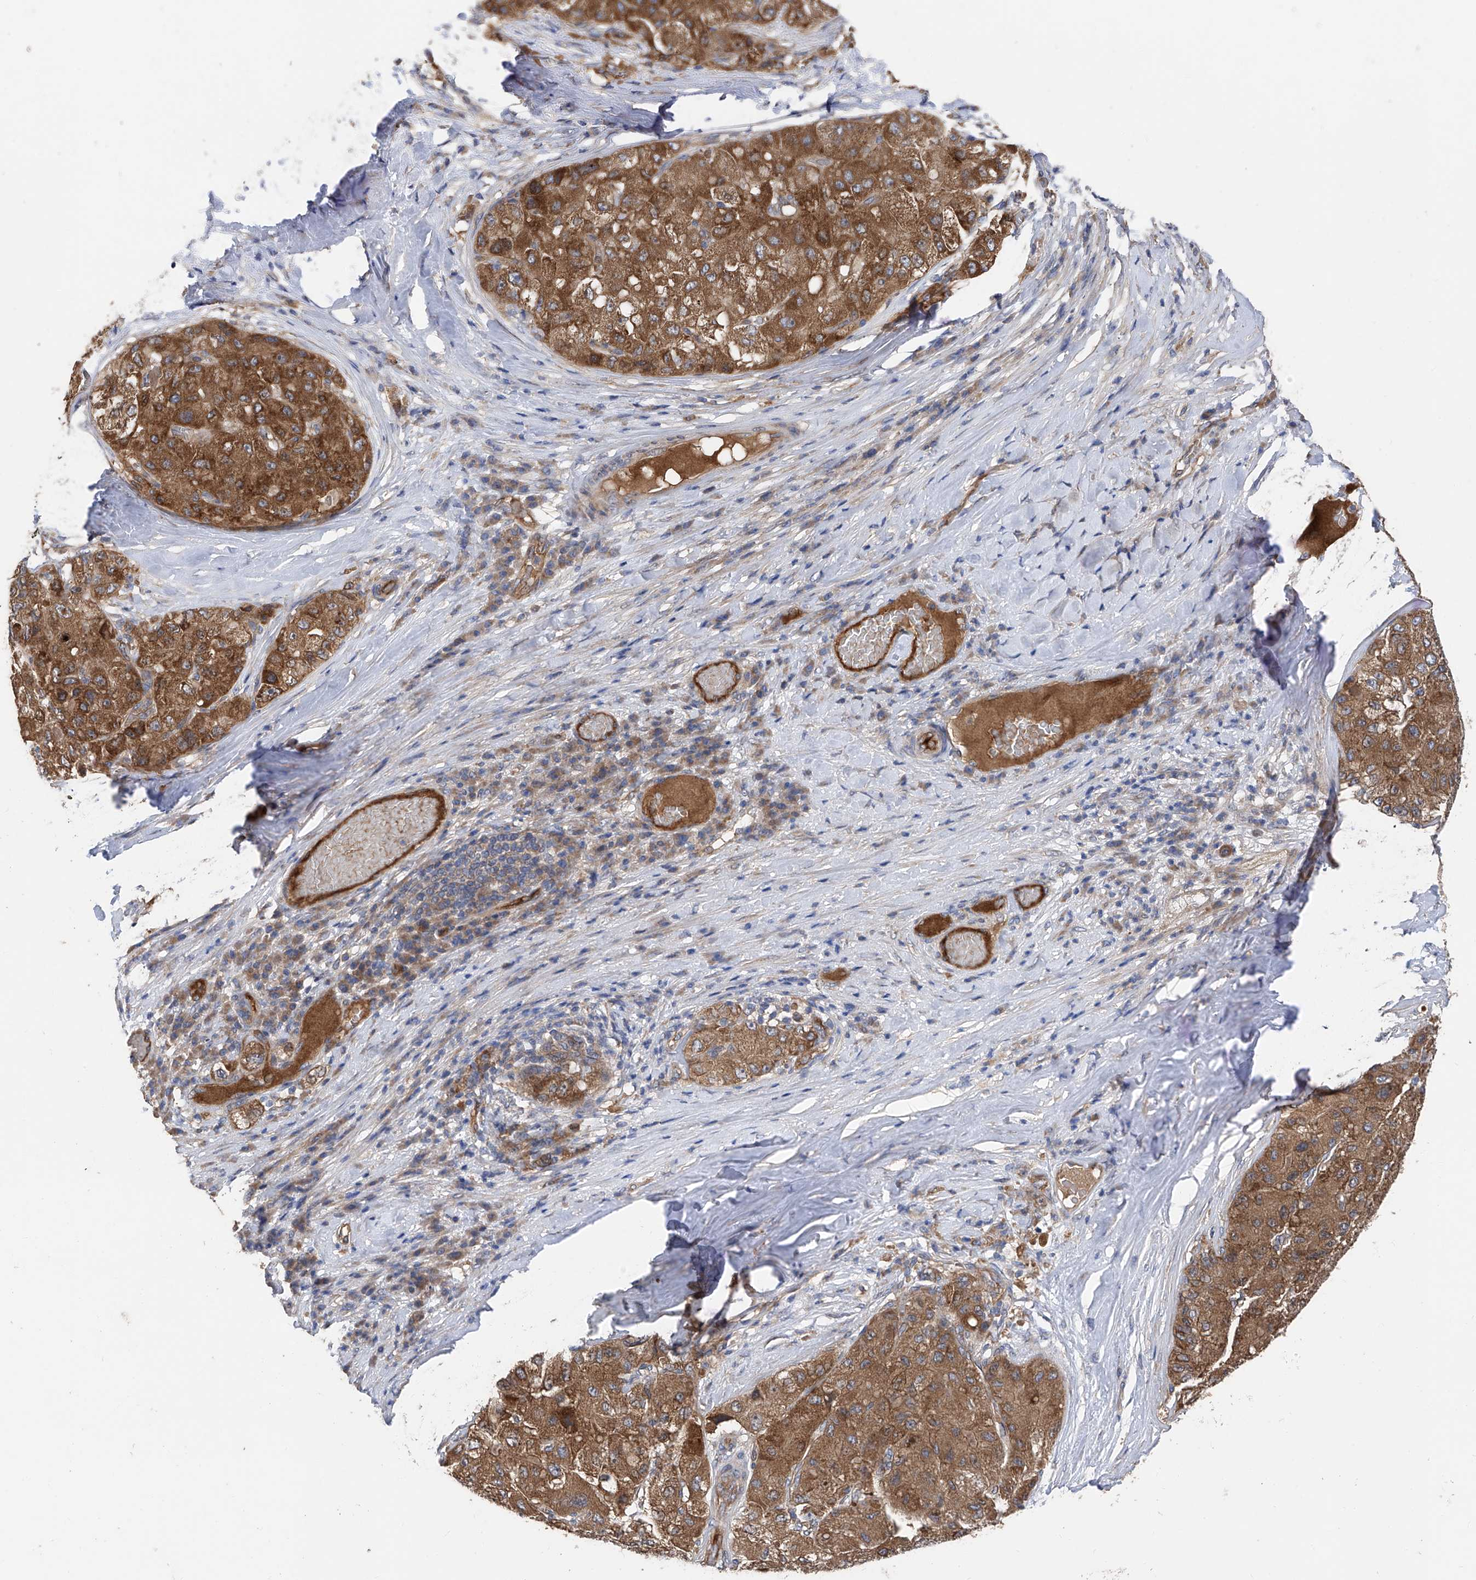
{"staining": {"intensity": "strong", "quantity": ">75%", "location": "cytoplasmic/membranous"}, "tissue": "liver cancer", "cell_type": "Tumor cells", "image_type": "cancer", "snomed": [{"axis": "morphology", "description": "Carcinoma, Hepatocellular, NOS"}, {"axis": "topography", "description": "Liver"}], "caption": "Protein analysis of liver hepatocellular carcinoma tissue exhibits strong cytoplasmic/membranous positivity in about >75% of tumor cells.", "gene": "PTK2", "patient": {"sex": "male", "age": 80}}